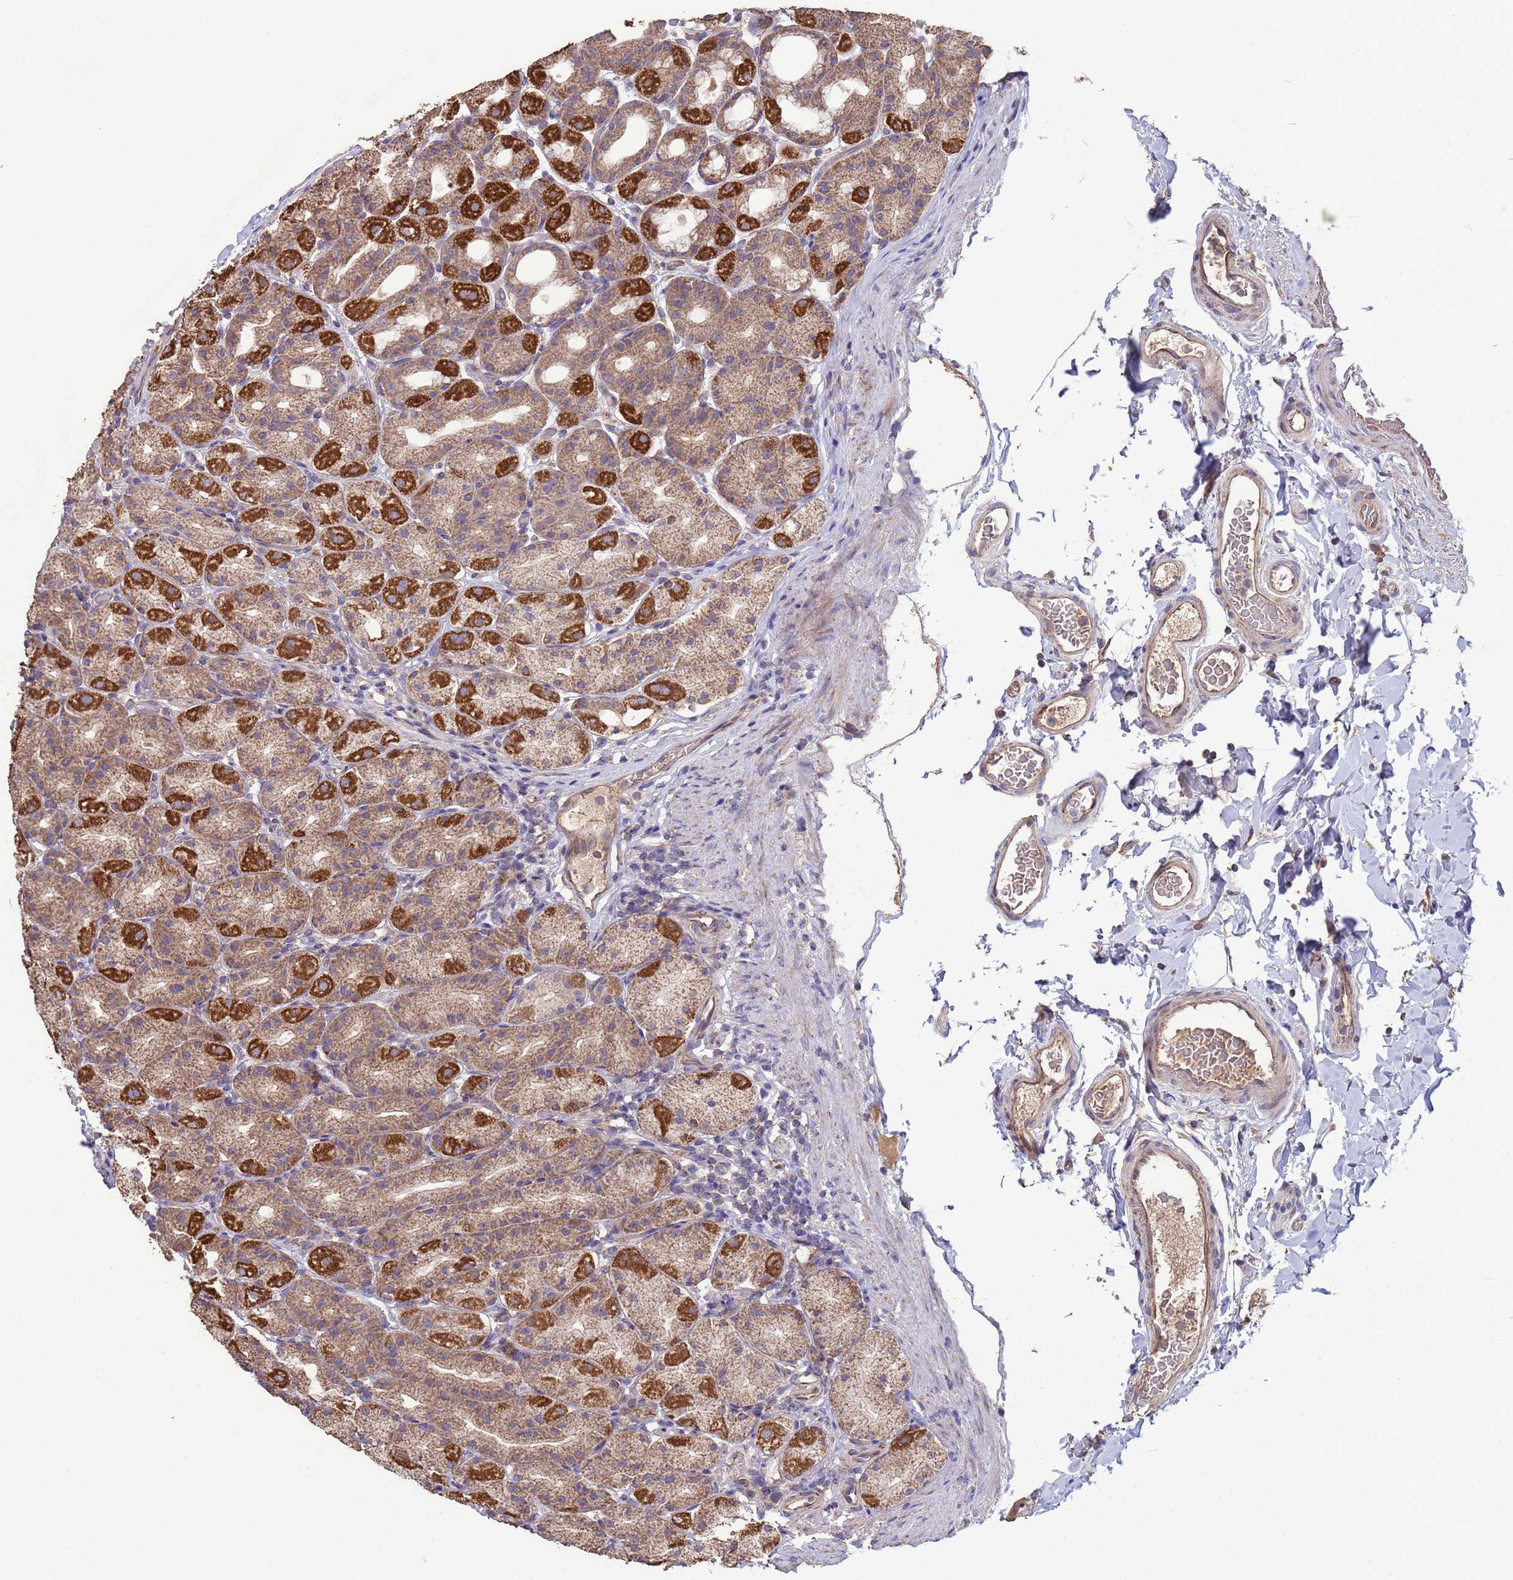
{"staining": {"intensity": "strong", "quantity": "25%-75%", "location": "cytoplasmic/membranous"}, "tissue": "stomach", "cell_type": "Glandular cells", "image_type": "normal", "snomed": [{"axis": "morphology", "description": "Normal tissue, NOS"}, {"axis": "topography", "description": "Stomach, upper"}], "caption": "A brown stain labels strong cytoplasmic/membranous staining of a protein in glandular cells of normal stomach.", "gene": "EEF1AKMT1", "patient": {"sex": "male", "age": 68}}